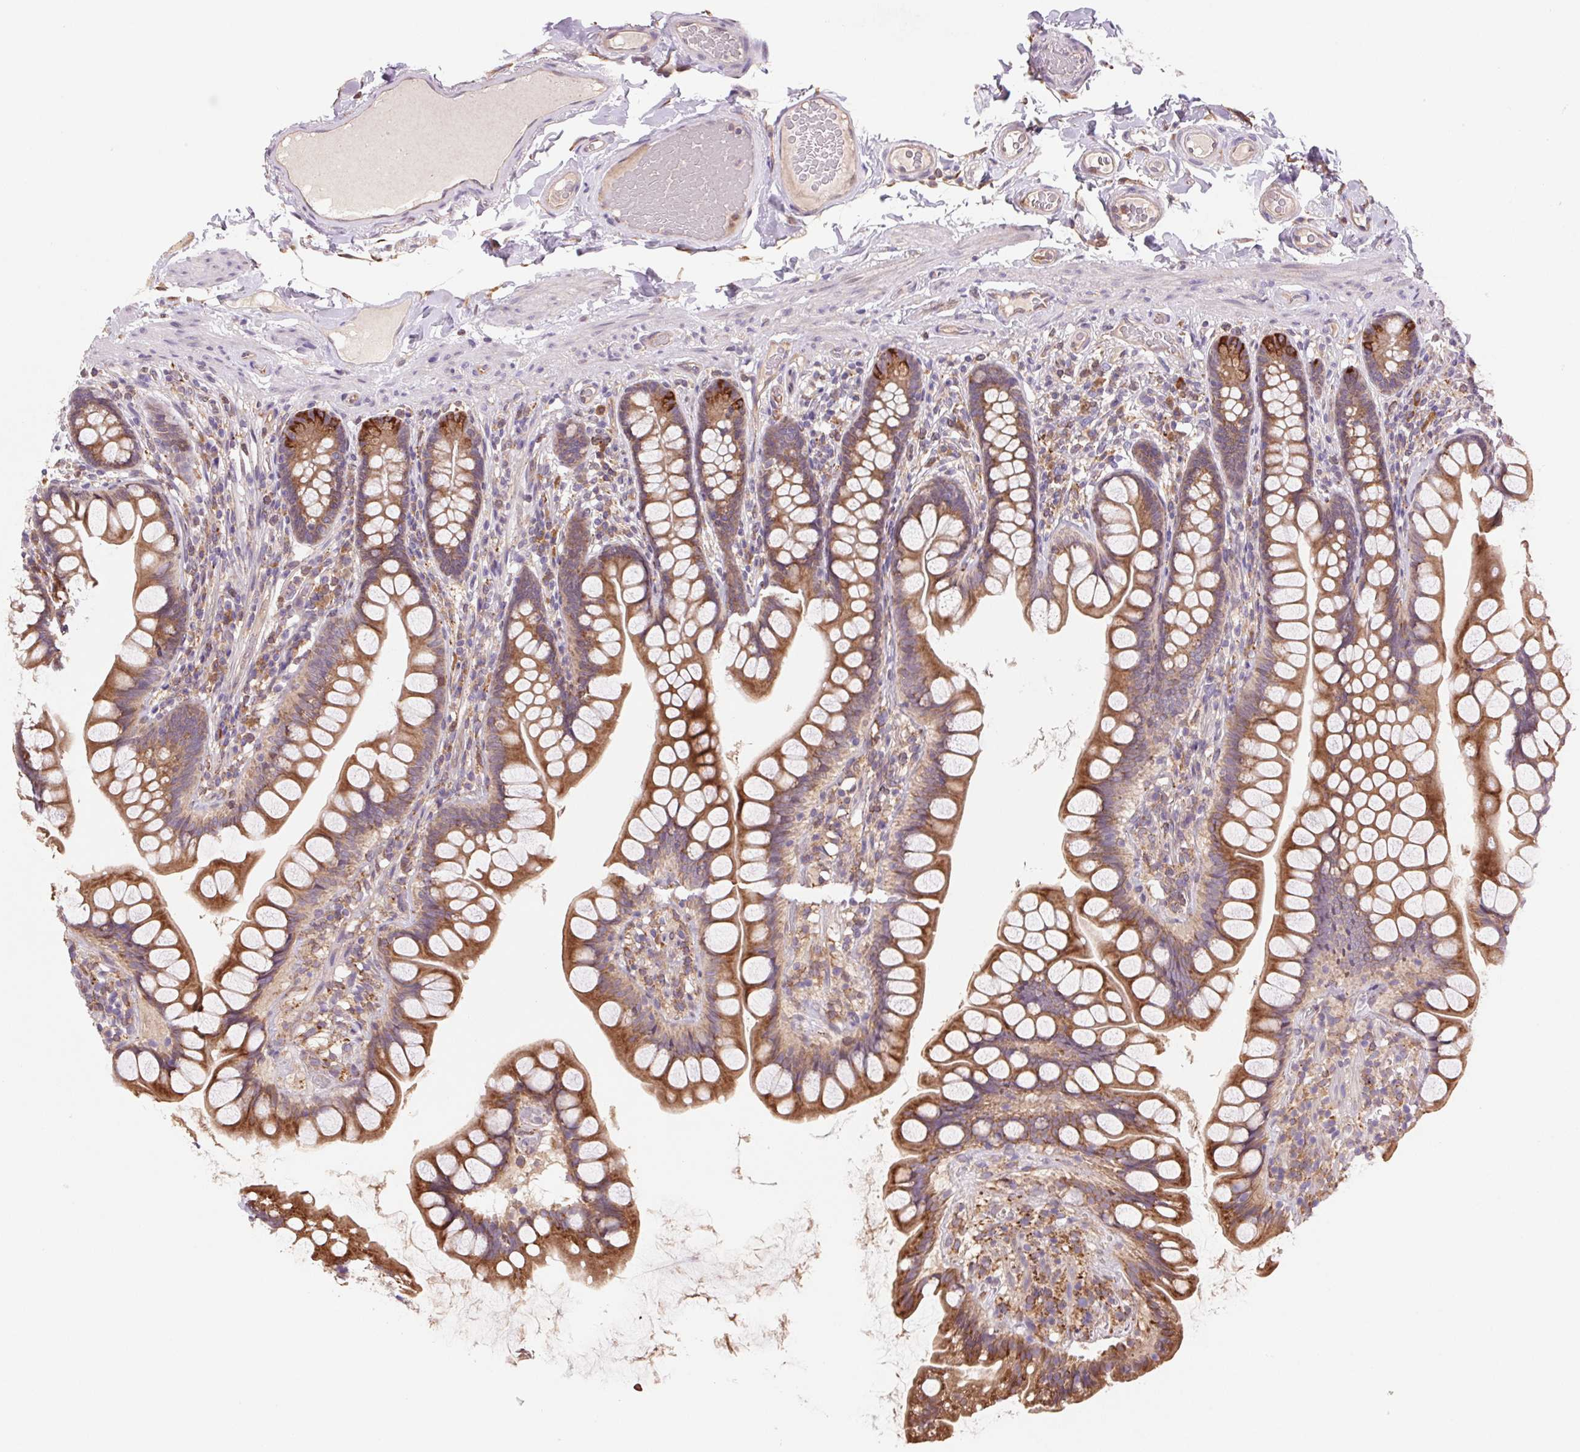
{"staining": {"intensity": "strong", "quantity": ">75%", "location": "cytoplasmic/membranous"}, "tissue": "small intestine", "cell_type": "Glandular cells", "image_type": "normal", "snomed": [{"axis": "morphology", "description": "Normal tissue, NOS"}, {"axis": "topography", "description": "Small intestine"}], "caption": "IHC image of unremarkable human small intestine stained for a protein (brown), which displays high levels of strong cytoplasmic/membranous expression in approximately >75% of glandular cells.", "gene": "KLHL20", "patient": {"sex": "male", "age": 70}}